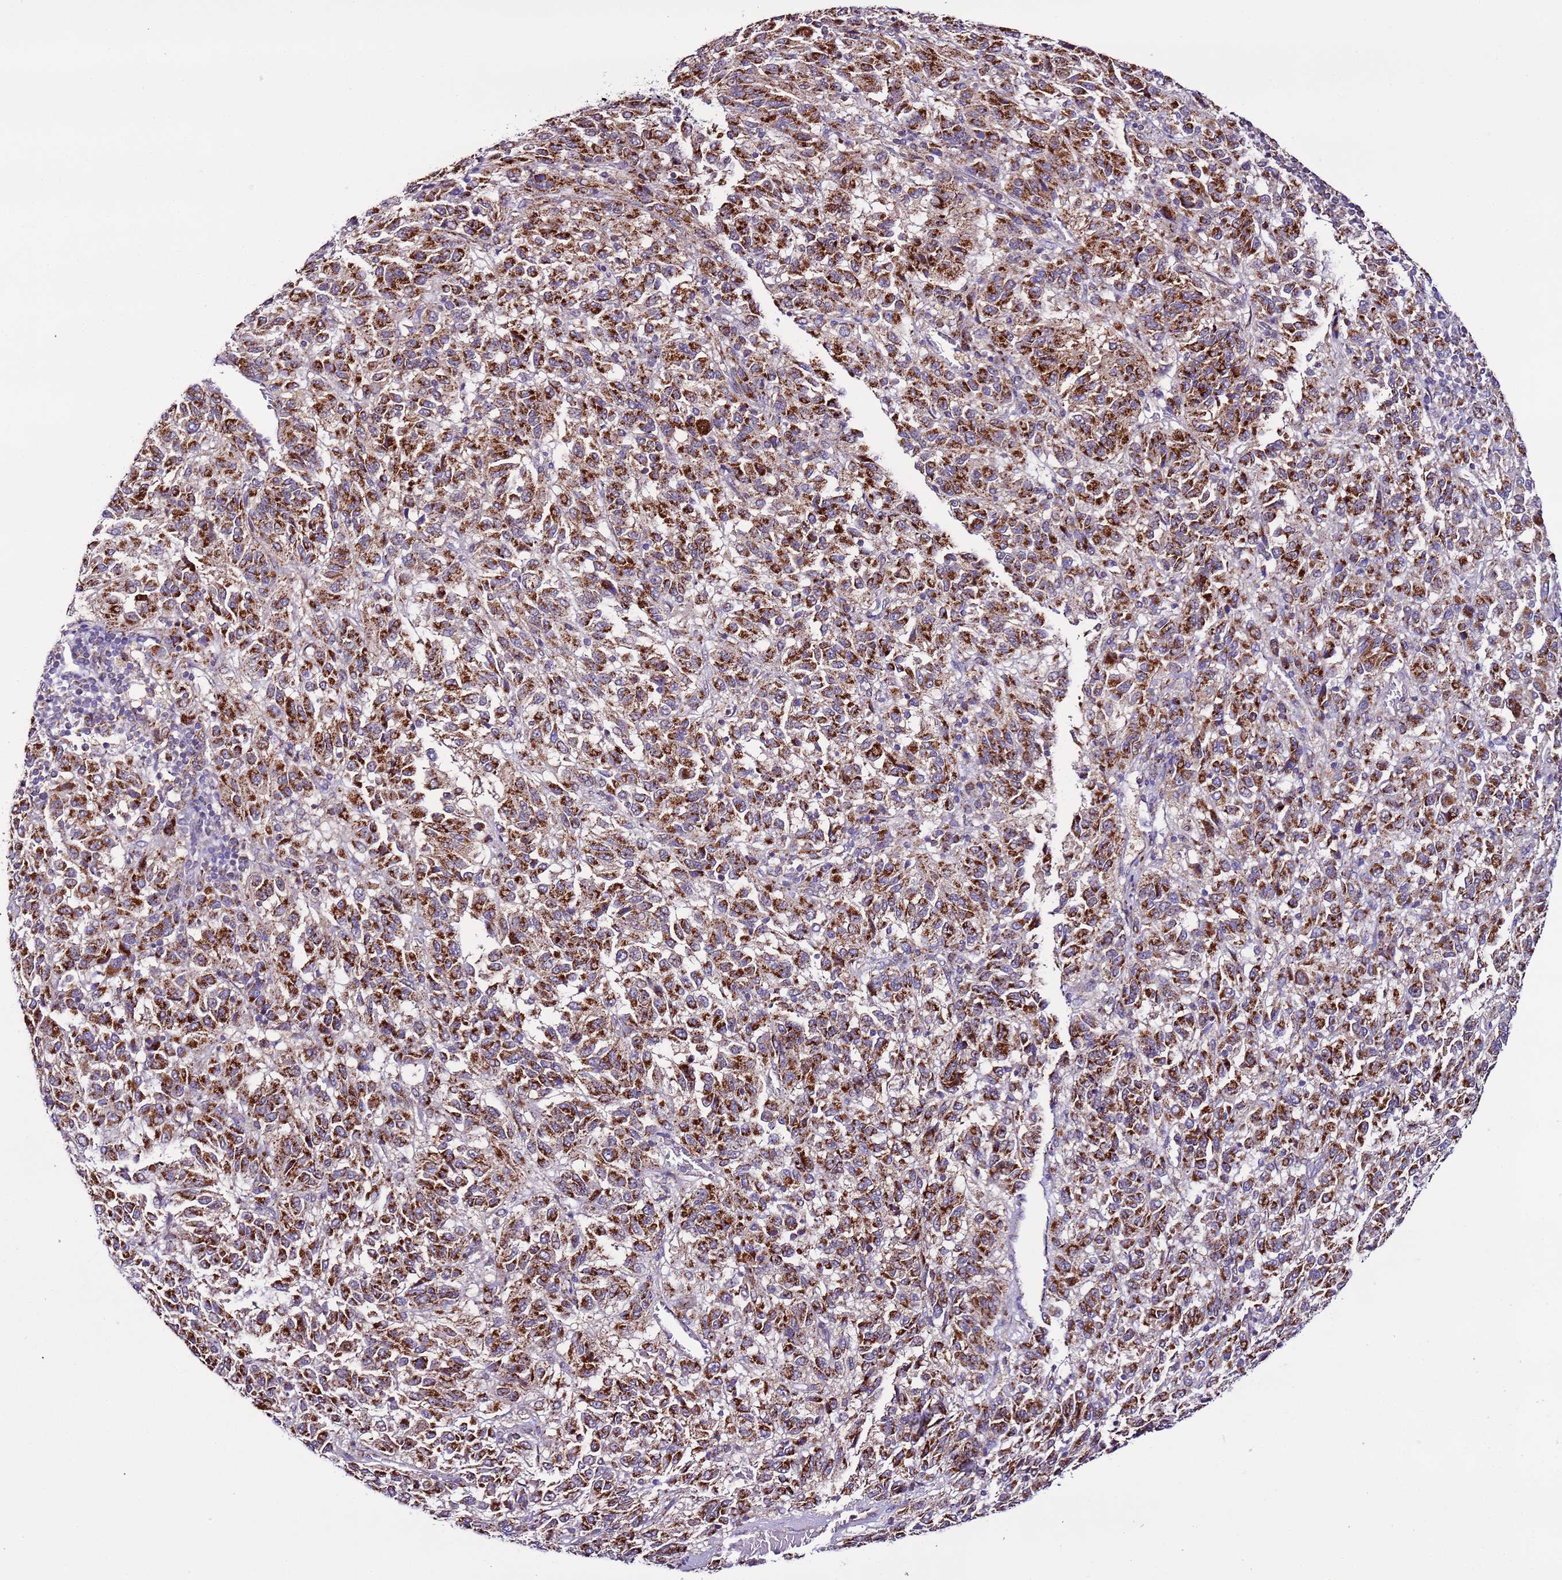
{"staining": {"intensity": "strong", "quantity": ">75%", "location": "cytoplasmic/membranous"}, "tissue": "melanoma", "cell_type": "Tumor cells", "image_type": "cancer", "snomed": [{"axis": "morphology", "description": "Malignant melanoma, Metastatic site"}, {"axis": "topography", "description": "Lung"}], "caption": "A brown stain labels strong cytoplasmic/membranous expression of a protein in human melanoma tumor cells.", "gene": "UEVLD", "patient": {"sex": "male", "age": 64}}